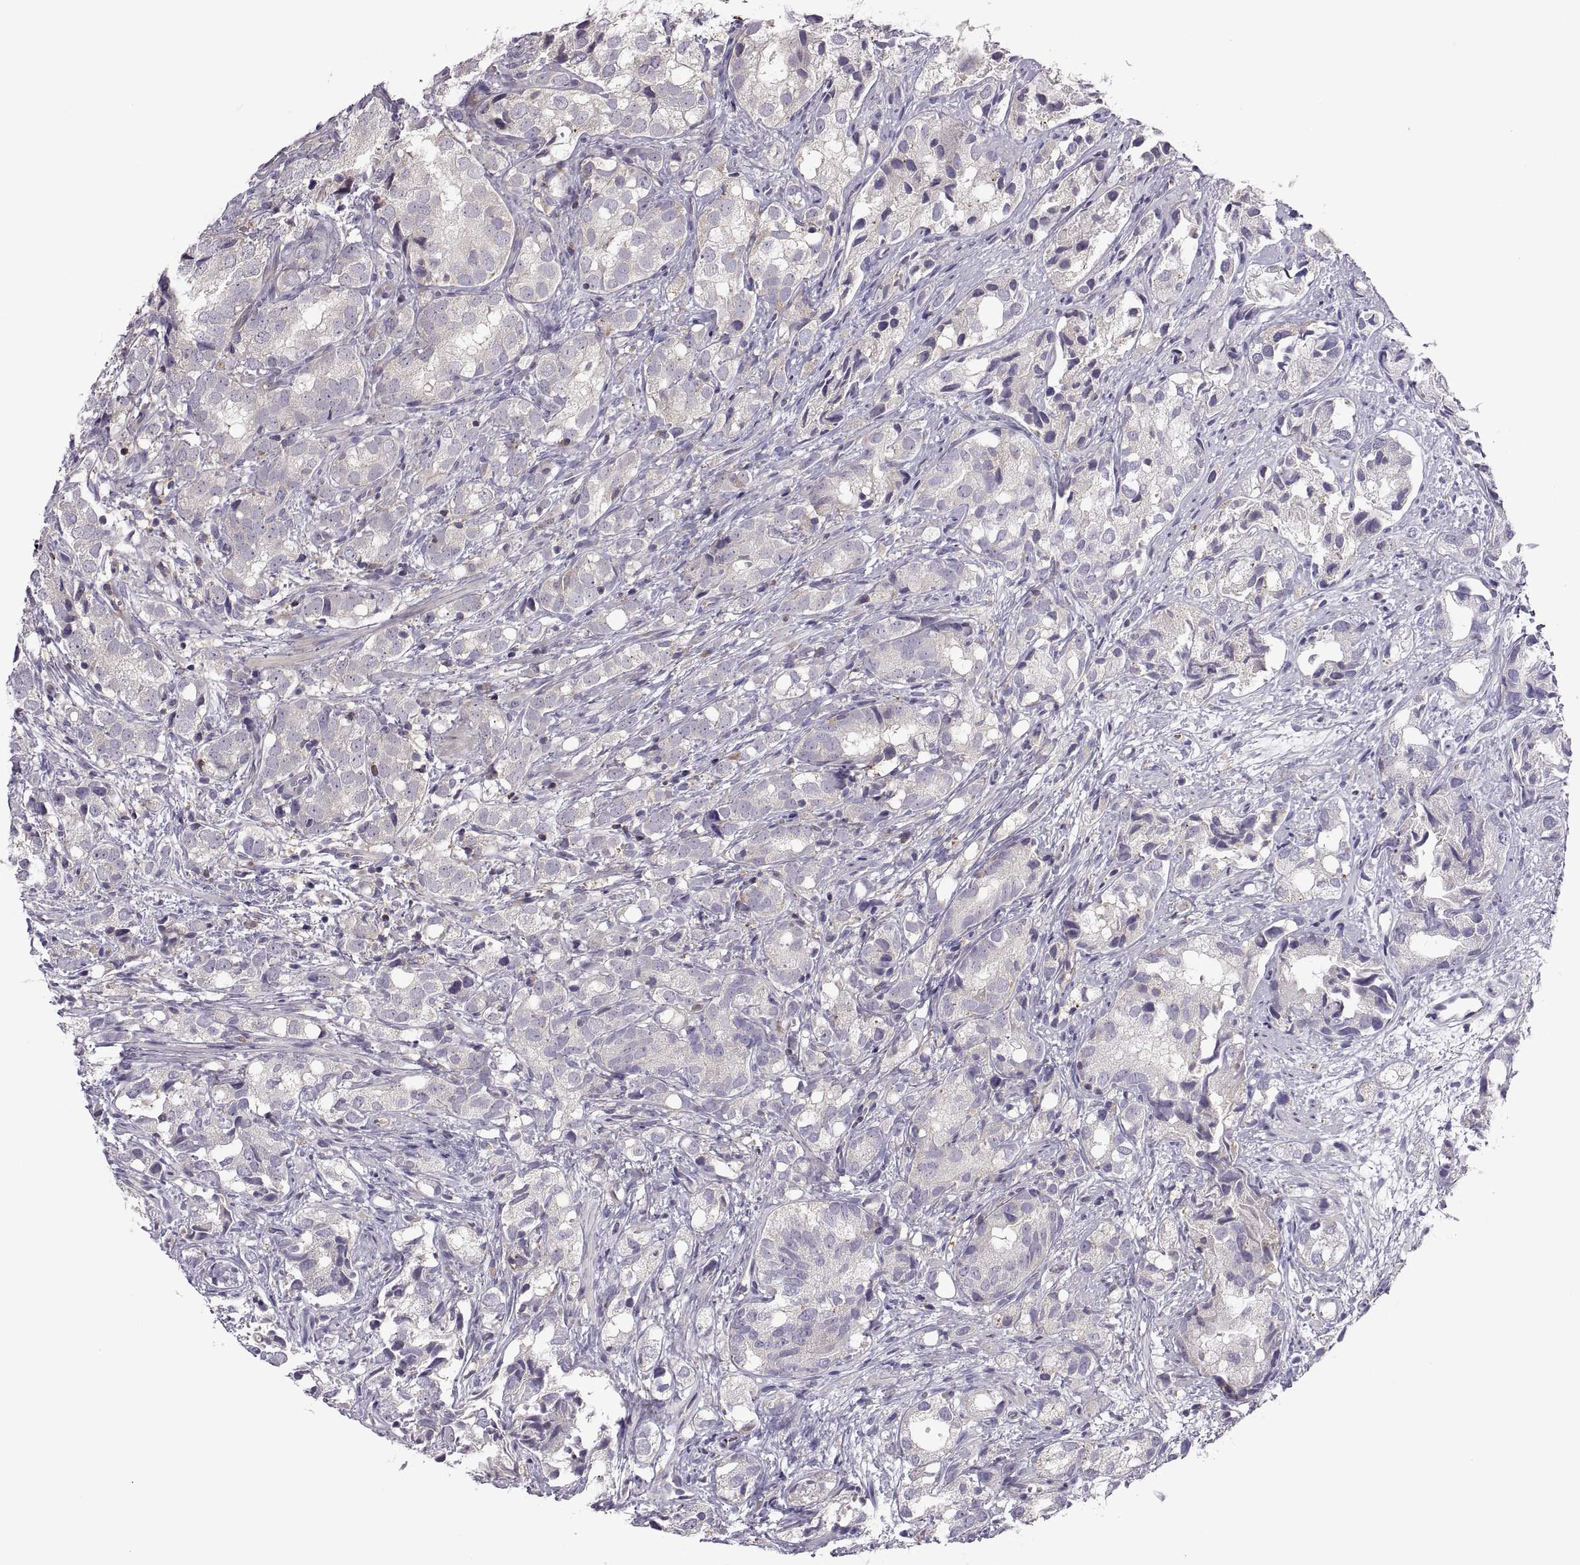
{"staining": {"intensity": "negative", "quantity": "none", "location": "none"}, "tissue": "prostate cancer", "cell_type": "Tumor cells", "image_type": "cancer", "snomed": [{"axis": "morphology", "description": "Adenocarcinoma, High grade"}, {"axis": "topography", "description": "Prostate"}], "caption": "This photomicrograph is of prostate cancer (adenocarcinoma (high-grade)) stained with immunohistochemistry to label a protein in brown with the nuclei are counter-stained blue. There is no positivity in tumor cells. (DAB (3,3'-diaminobenzidine) IHC, high magnification).", "gene": "SPATA32", "patient": {"sex": "male", "age": 82}}